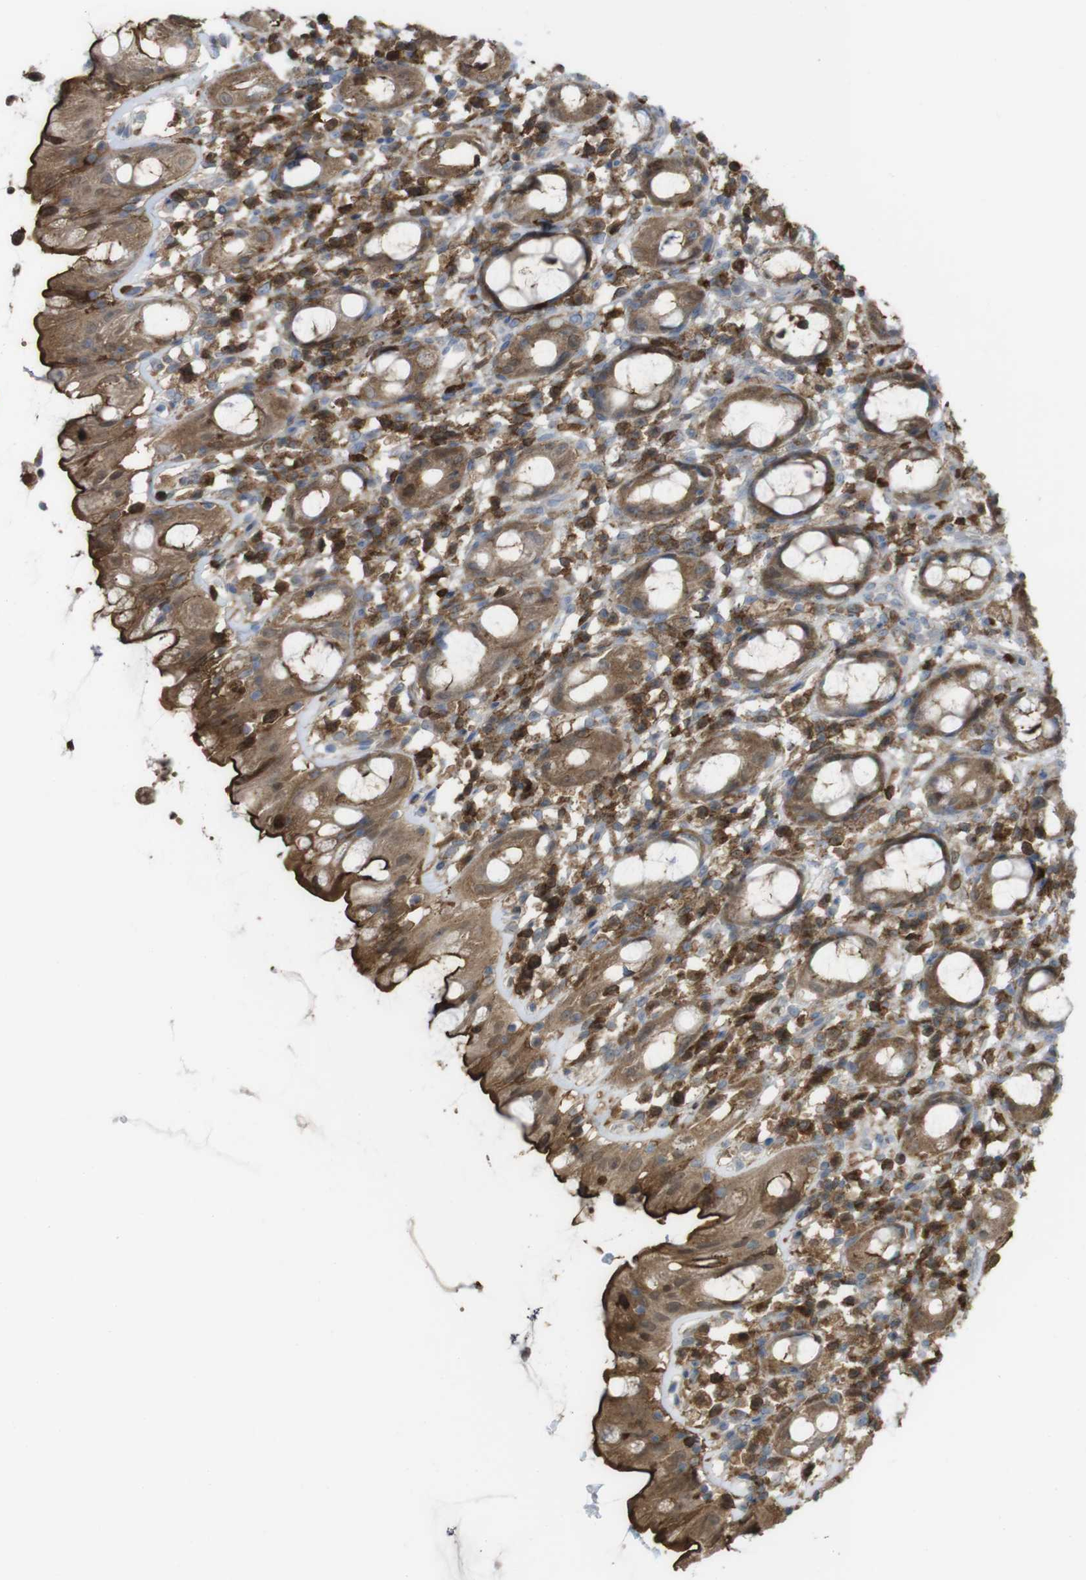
{"staining": {"intensity": "moderate", "quantity": ">75%", "location": "cytoplasmic/membranous"}, "tissue": "rectum", "cell_type": "Glandular cells", "image_type": "normal", "snomed": [{"axis": "morphology", "description": "Normal tissue, NOS"}, {"axis": "topography", "description": "Rectum"}], "caption": "A brown stain labels moderate cytoplasmic/membranous positivity of a protein in glandular cells of benign rectum.", "gene": "PRKCD", "patient": {"sex": "male", "age": 44}}